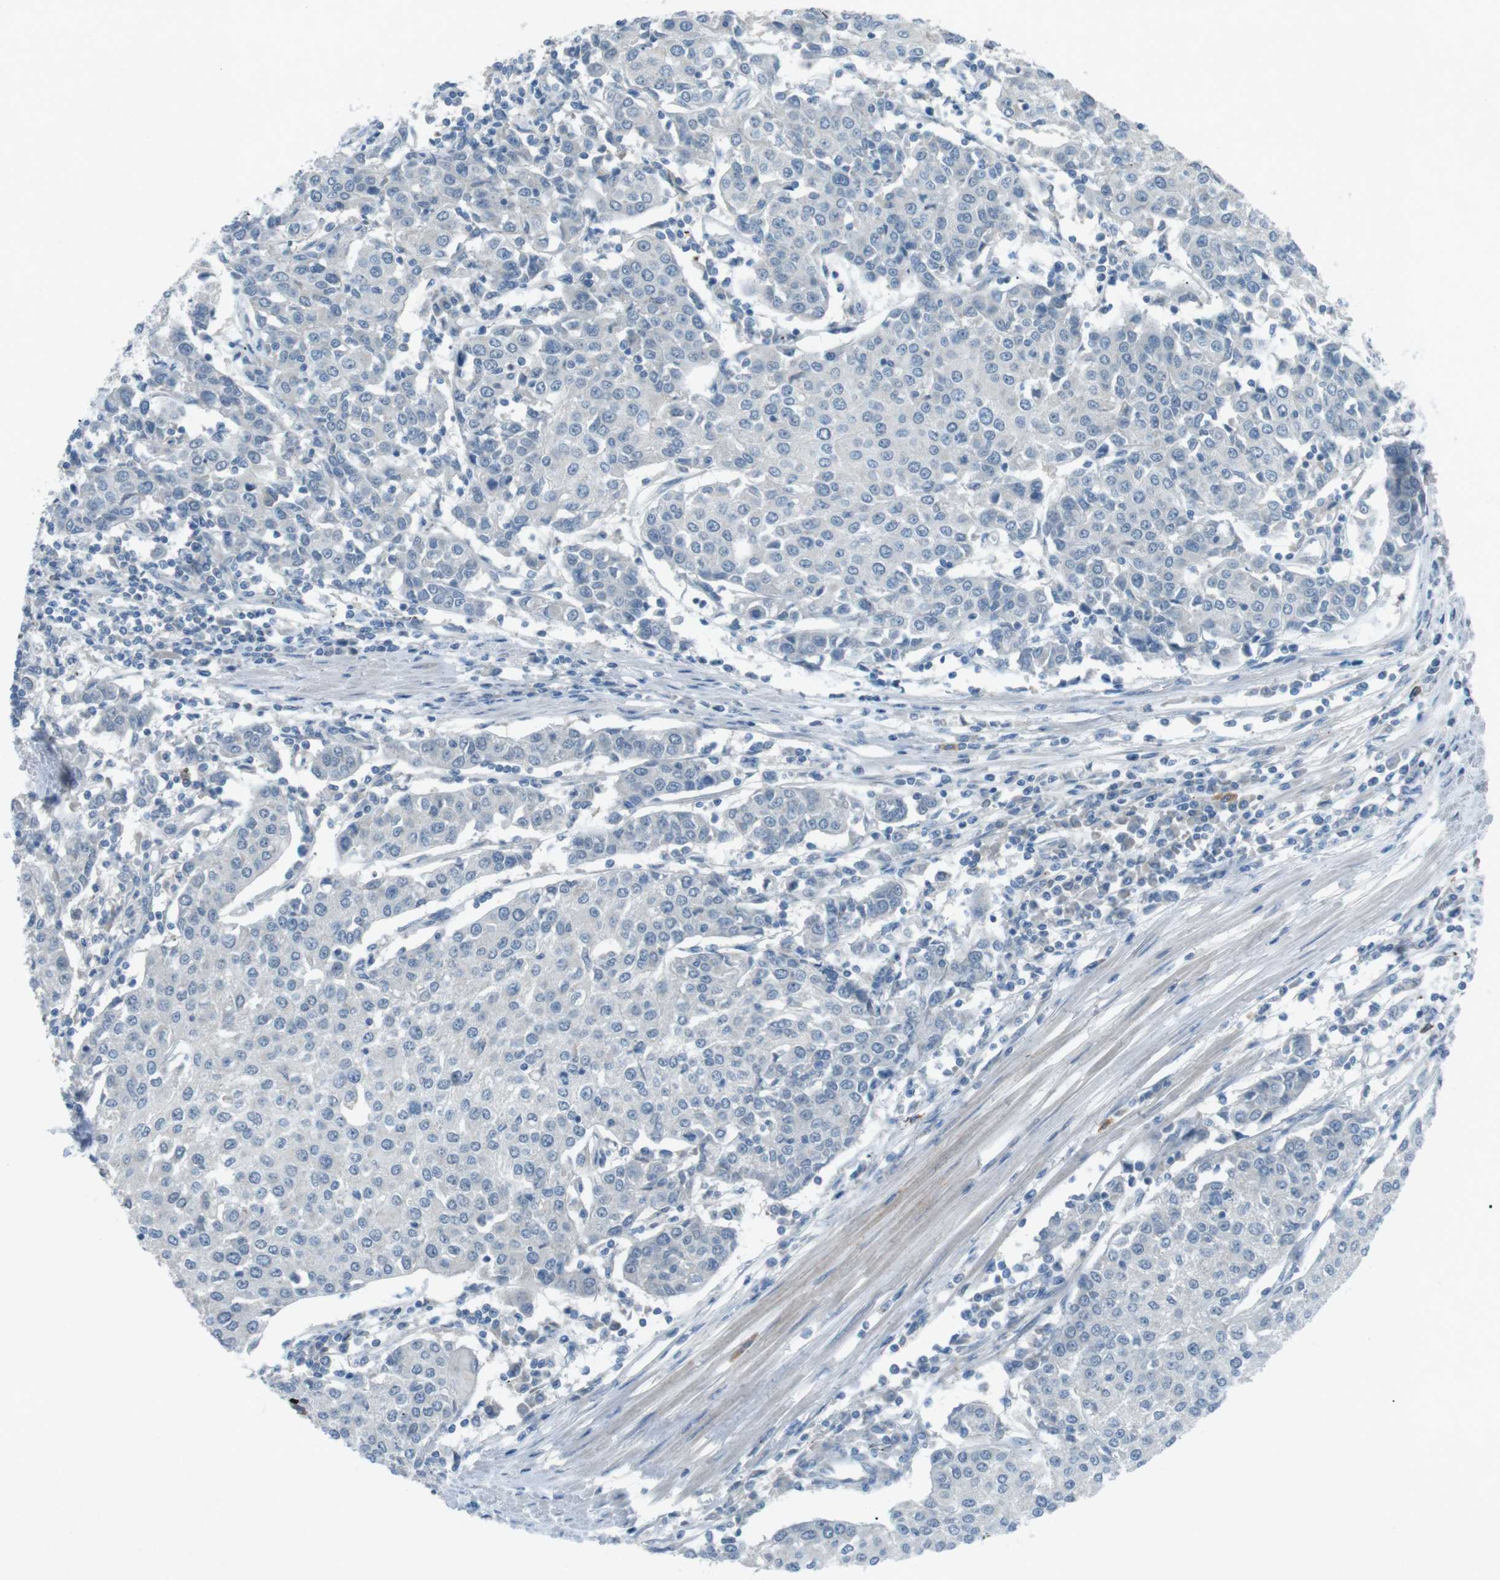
{"staining": {"intensity": "negative", "quantity": "none", "location": "none"}, "tissue": "urothelial cancer", "cell_type": "Tumor cells", "image_type": "cancer", "snomed": [{"axis": "morphology", "description": "Urothelial carcinoma, High grade"}, {"axis": "topography", "description": "Urinary bladder"}], "caption": "The immunohistochemistry photomicrograph has no significant staining in tumor cells of urothelial carcinoma (high-grade) tissue.", "gene": "FCRLA", "patient": {"sex": "female", "age": 85}}